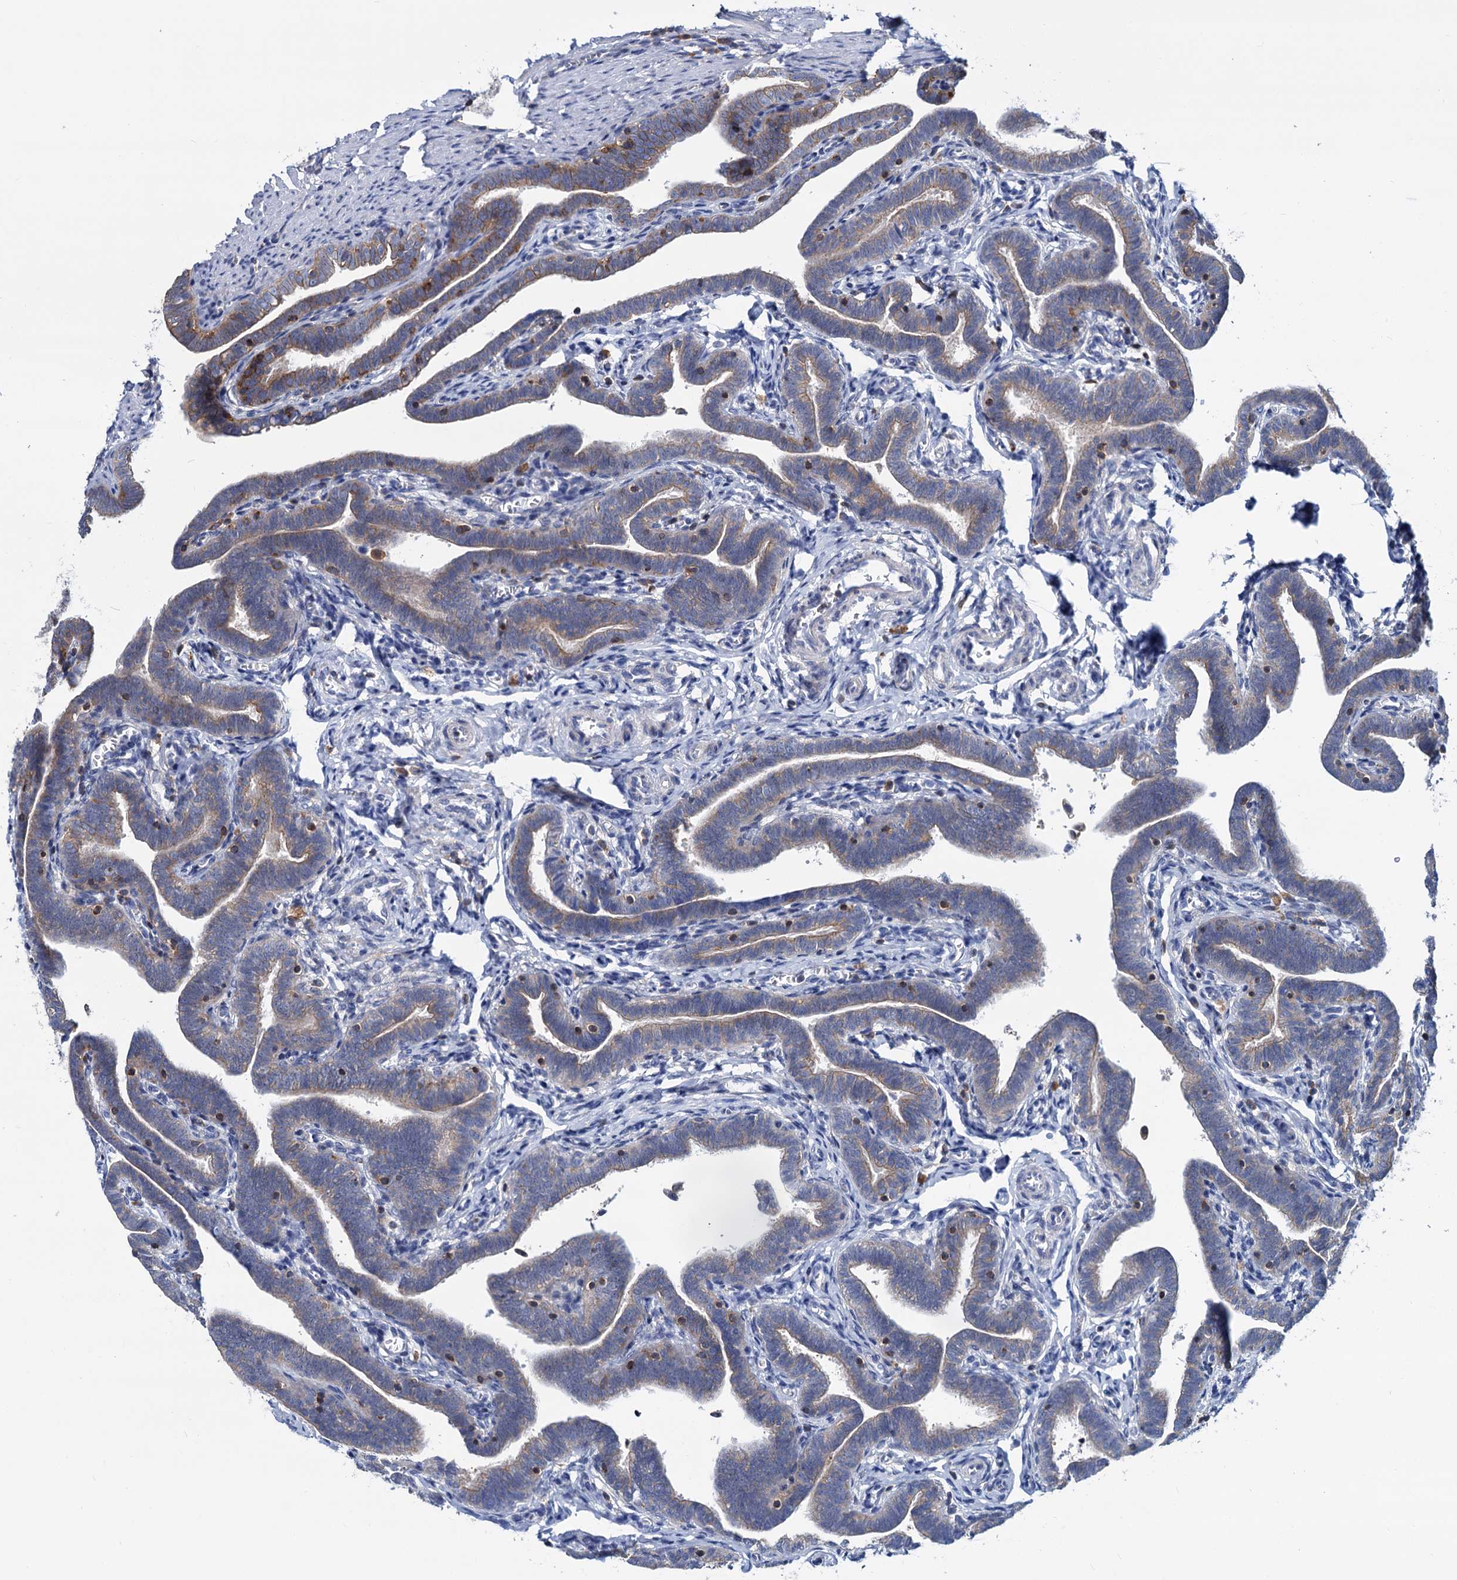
{"staining": {"intensity": "moderate", "quantity": "25%-75%", "location": "cytoplasmic/membranous"}, "tissue": "fallopian tube", "cell_type": "Glandular cells", "image_type": "normal", "snomed": [{"axis": "morphology", "description": "Normal tissue, NOS"}, {"axis": "topography", "description": "Fallopian tube"}], "caption": "Human fallopian tube stained for a protein (brown) demonstrates moderate cytoplasmic/membranous positive positivity in approximately 25%-75% of glandular cells.", "gene": "LRCH4", "patient": {"sex": "female", "age": 36}}